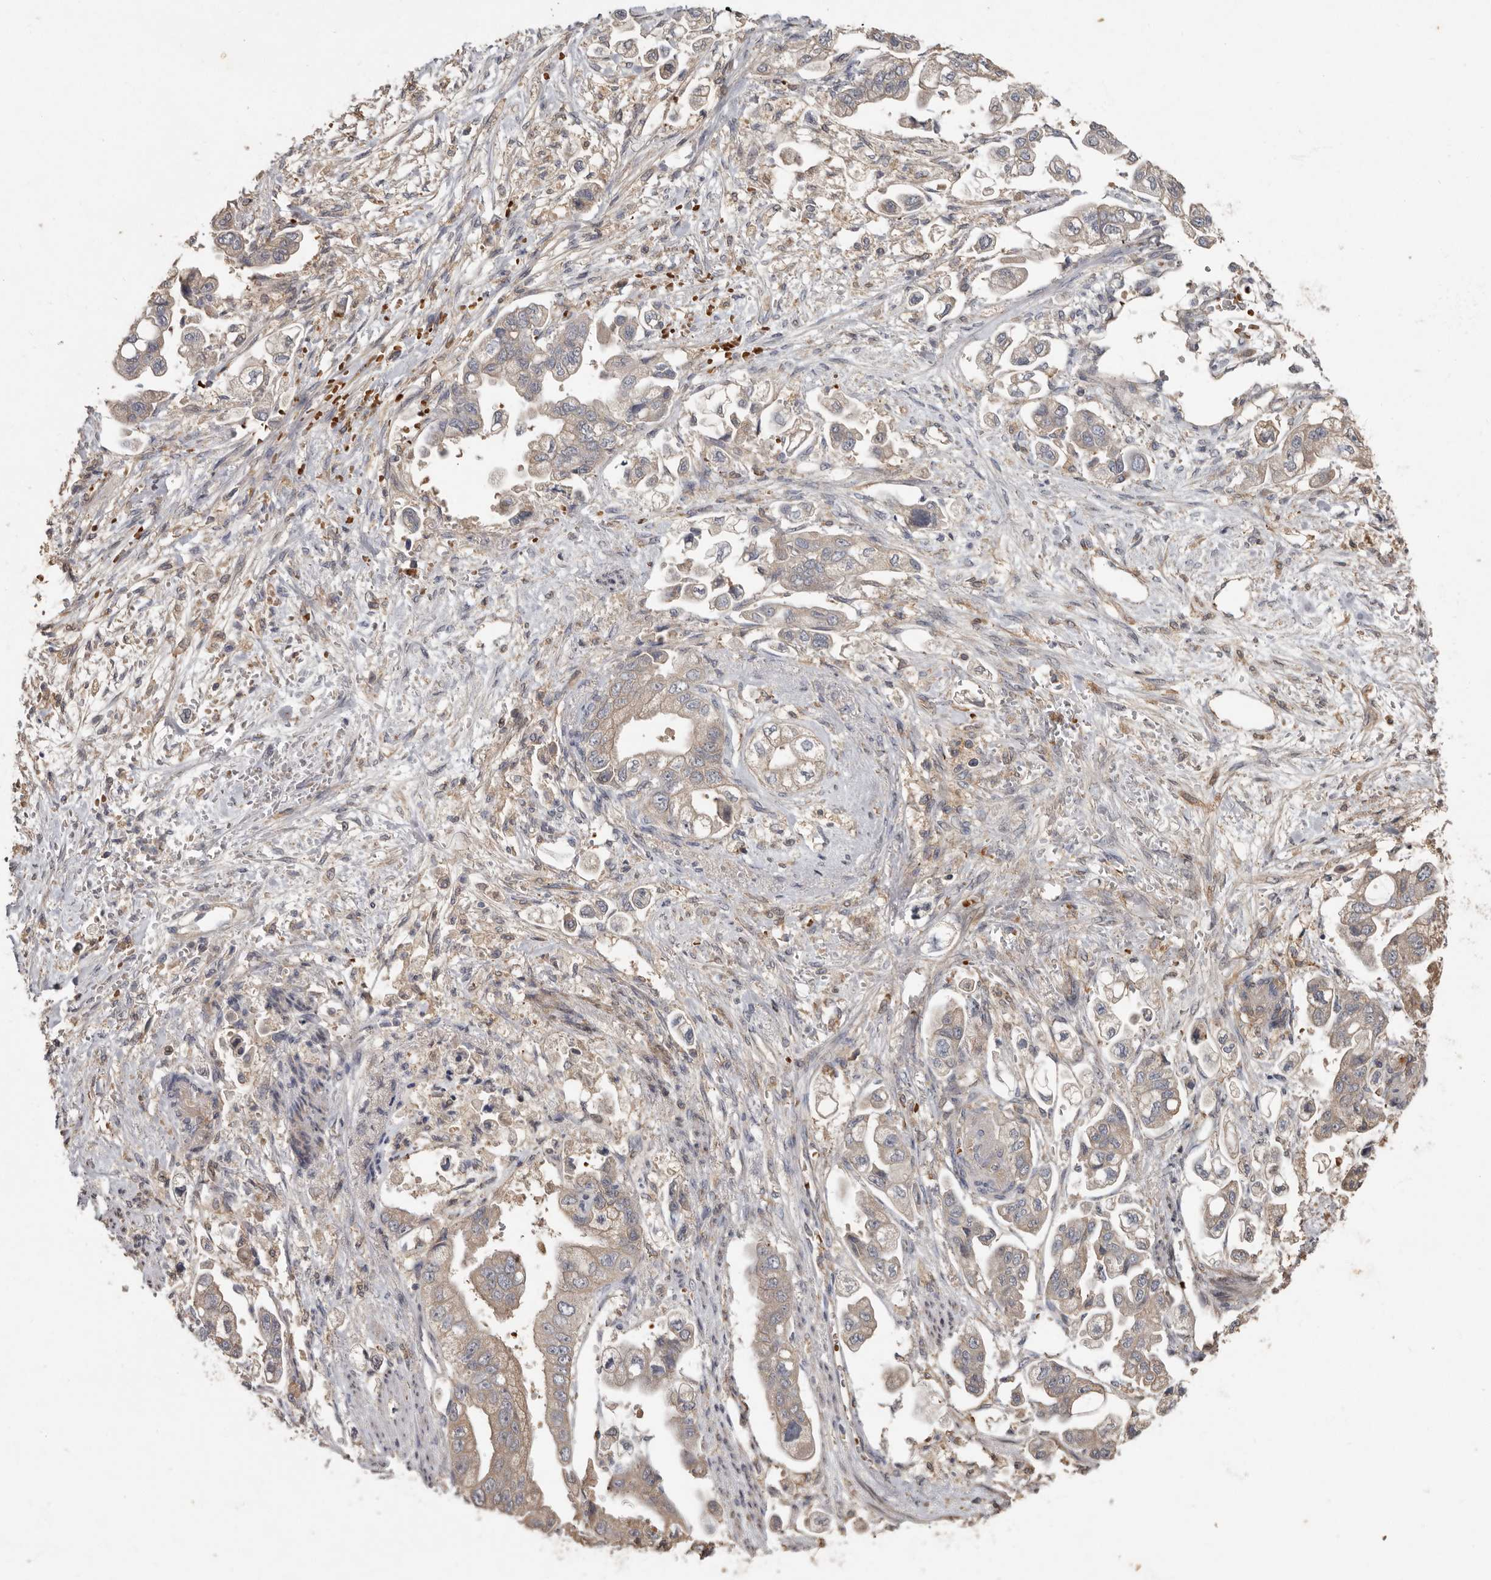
{"staining": {"intensity": "weak", "quantity": "<25%", "location": "cytoplasmic/membranous"}, "tissue": "stomach cancer", "cell_type": "Tumor cells", "image_type": "cancer", "snomed": [{"axis": "morphology", "description": "Adenocarcinoma, NOS"}, {"axis": "topography", "description": "Stomach"}], "caption": "Immunohistochemistry (IHC) micrograph of adenocarcinoma (stomach) stained for a protein (brown), which reveals no positivity in tumor cells.", "gene": "KIF26B", "patient": {"sex": "male", "age": 62}}